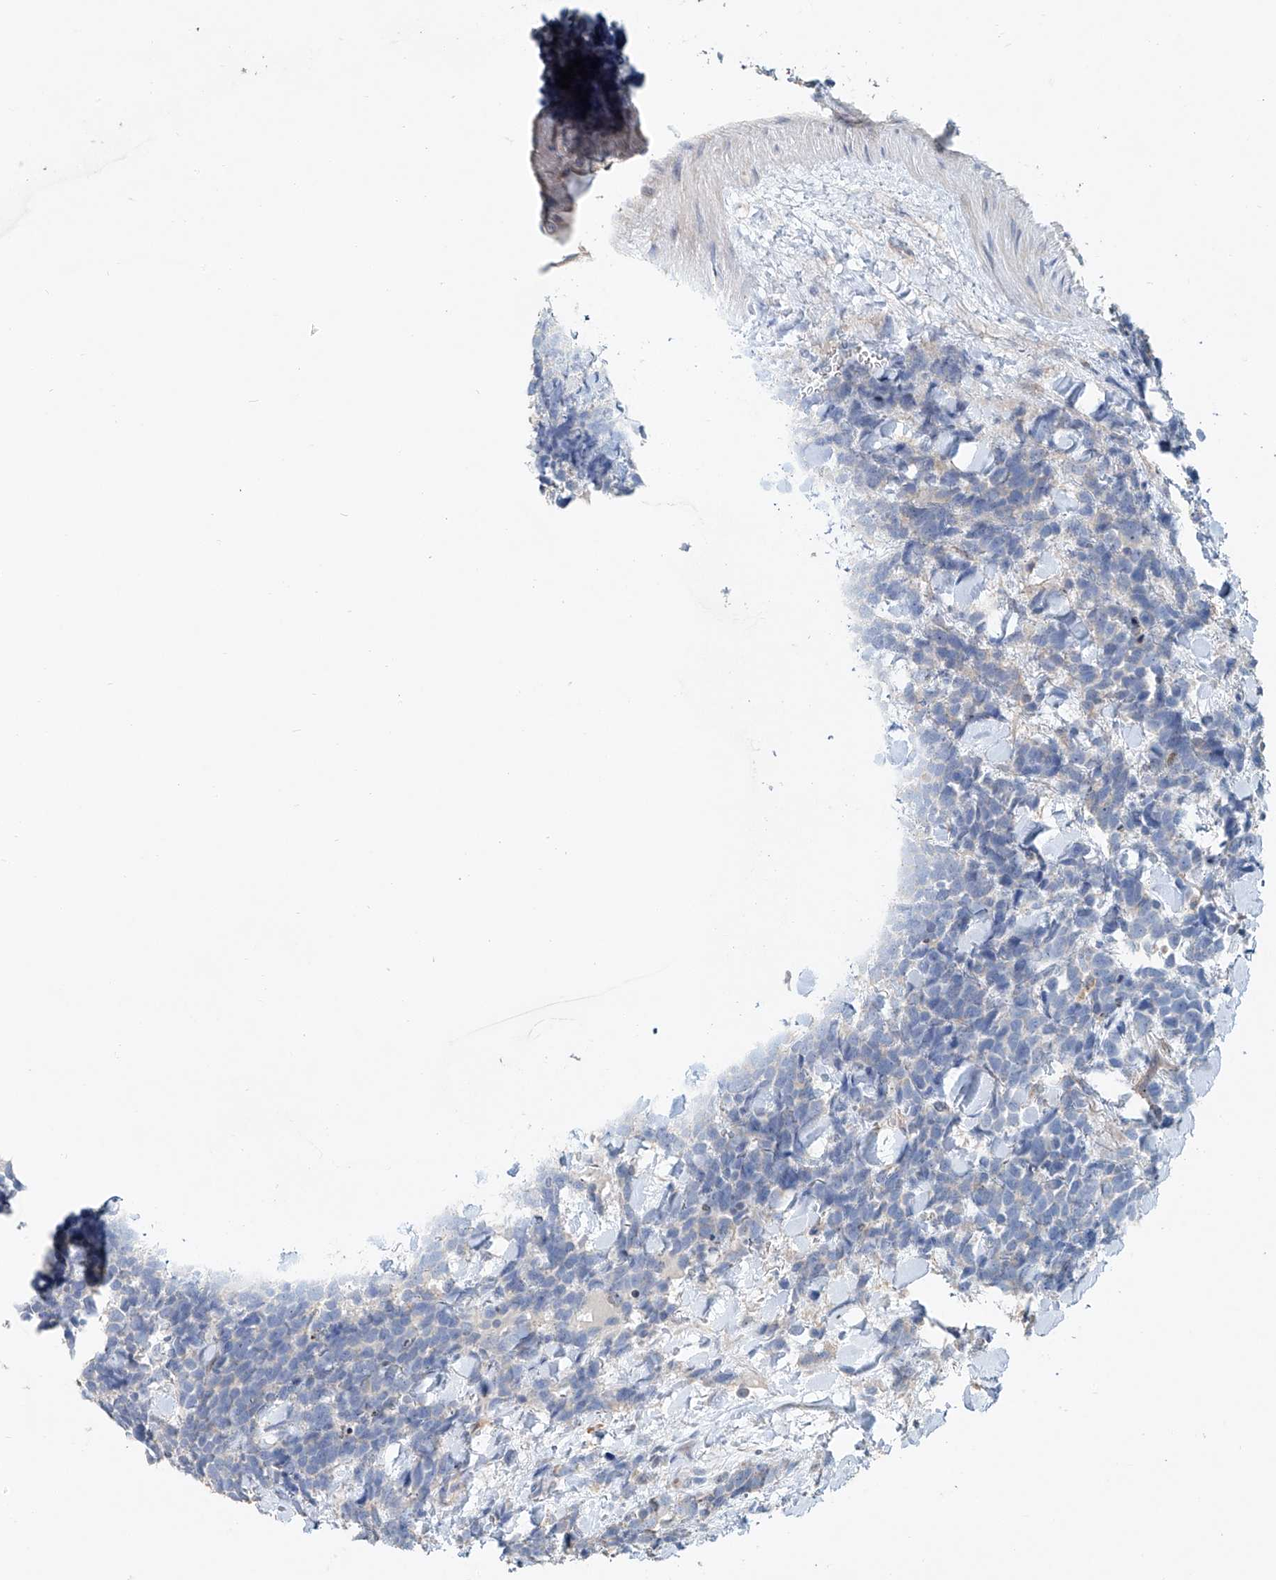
{"staining": {"intensity": "negative", "quantity": "none", "location": "none"}, "tissue": "urothelial cancer", "cell_type": "Tumor cells", "image_type": "cancer", "snomed": [{"axis": "morphology", "description": "Urothelial carcinoma, High grade"}, {"axis": "topography", "description": "Urinary bladder"}], "caption": "DAB (3,3'-diaminobenzidine) immunohistochemical staining of human urothelial carcinoma (high-grade) shows no significant staining in tumor cells. The staining was performed using DAB to visualize the protein expression in brown, while the nuclei were stained in blue with hematoxylin (Magnification: 20x).", "gene": "TRIM47", "patient": {"sex": "female", "age": 82}}